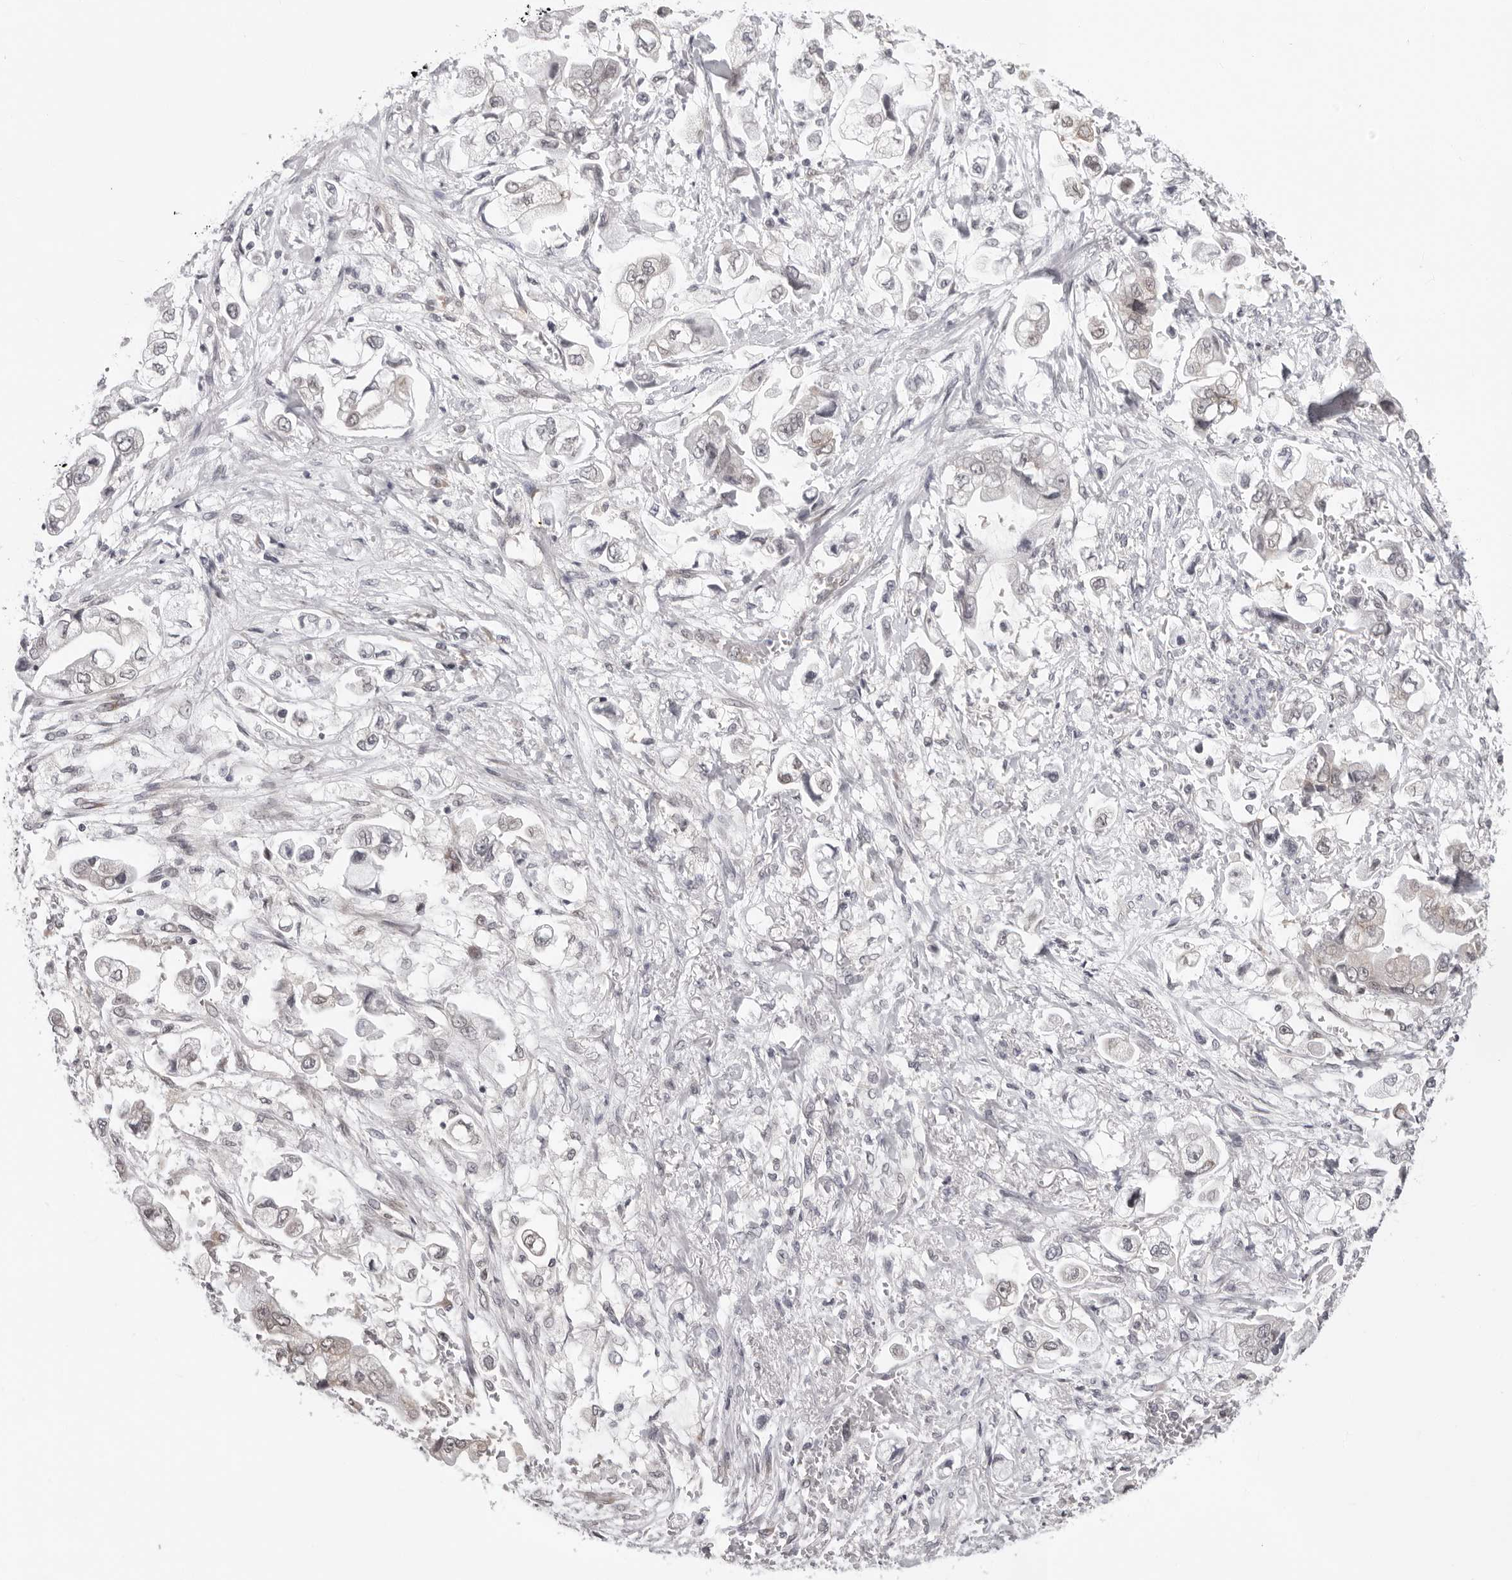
{"staining": {"intensity": "weak", "quantity": "25%-75%", "location": "cytoplasmic/membranous"}, "tissue": "stomach cancer", "cell_type": "Tumor cells", "image_type": "cancer", "snomed": [{"axis": "morphology", "description": "Adenocarcinoma, NOS"}, {"axis": "topography", "description": "Stomach"}], "caption": "This is a photomicrograph of immunohistochemistry (IHC) staining of stomach adenocarcinoma, which shows weak expression in the cytoplasmic/membranous of tumor cells.", "gene": "CASP7", "patient": {"sex": "male", "age": 62}}